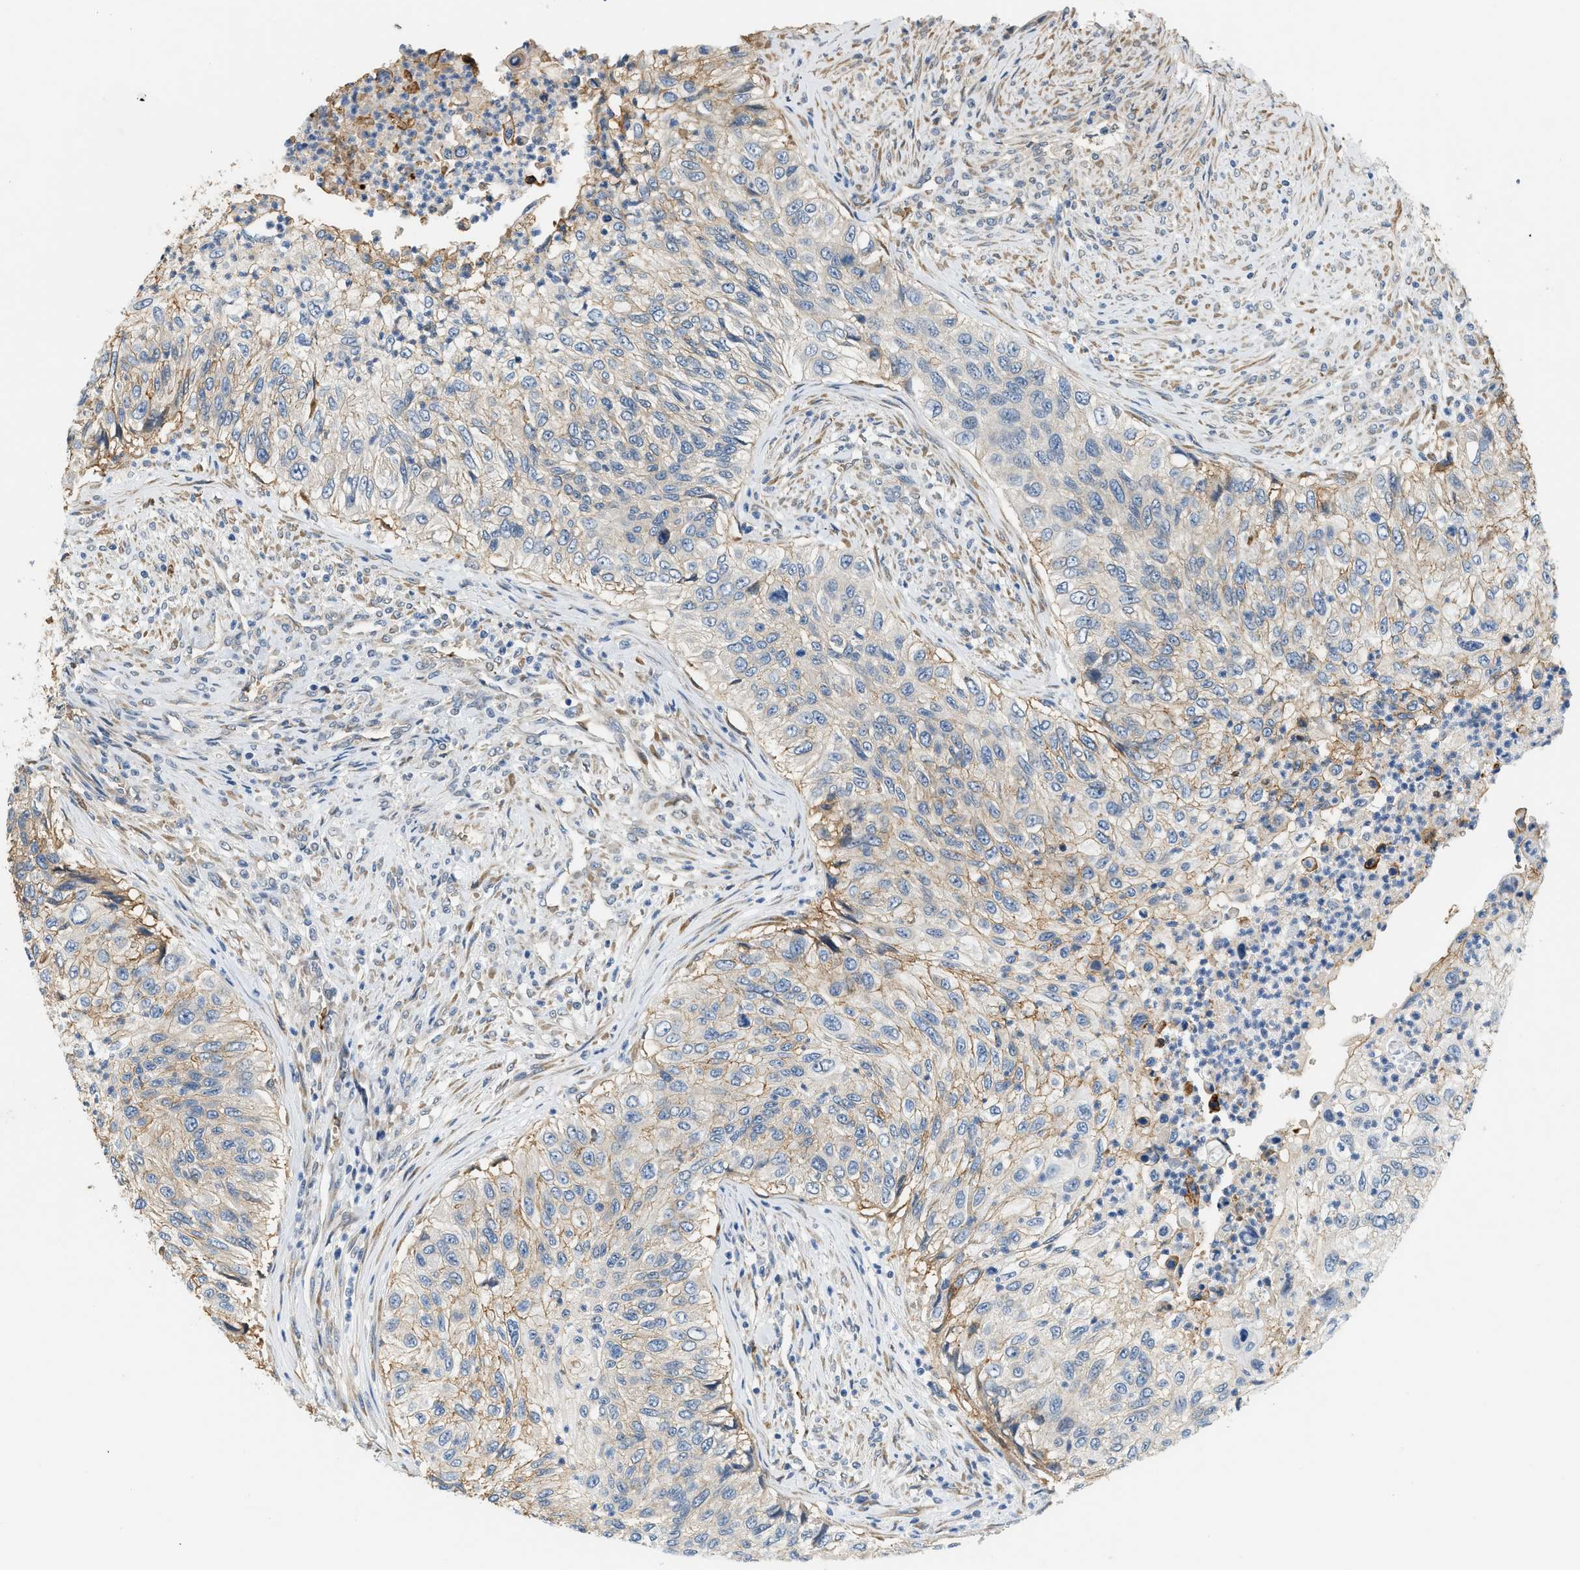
{"staining": {"intensity": "weak", "quantity": "25%-75%", "location": "cytoplasmic/membranous"}, "tissue": "urothelial cancer", "cell_type": "Tumor cells", "image_type": "cancer", "snomed": [{"axis": "morphology", "description": "Urothelial carcinoma, High grade"}, {"axis": "topography", "description": "Urinary bladder"}], "caption": "Immunohistochemical staining of high-grade urothelial carcinoma exhibits low levels of weak cytoplasmic/membranous protein expression in about 25%-75% of tumor cells.", "gene": "CYTH2", "patient": {"sex": "female", "age": 60}}